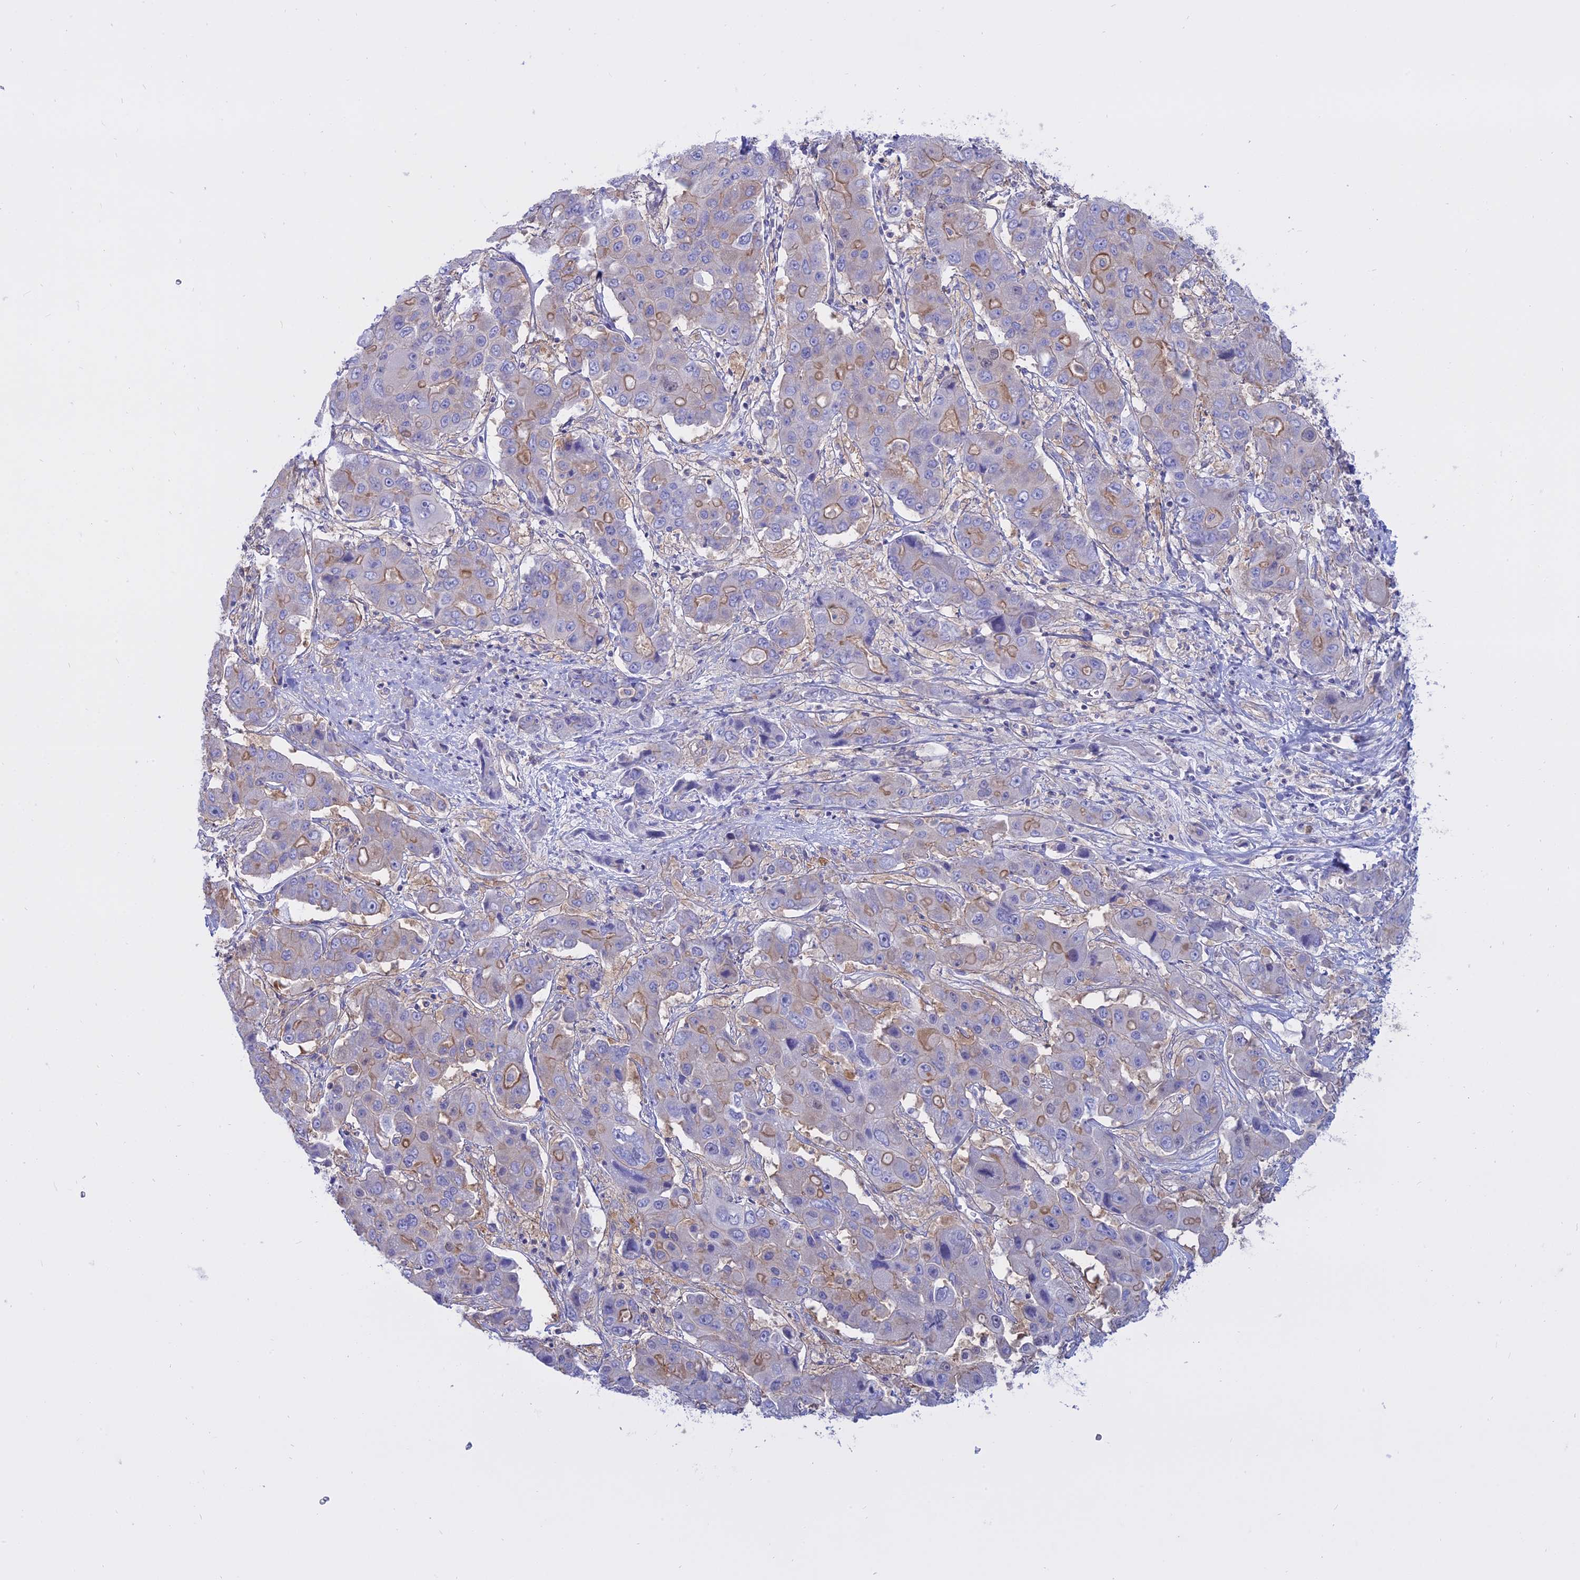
{"staining": {"intensity": "moderate", "quantity": "<25%", "location": "cytoplasmic/membranous"}, "tissue": "liver cancer", "cell_type": "Tumor cells", "image_type": "cancer", "snomed": [{"axis": "morphology", "description": "Cholangiocarcinoma"}, {"axis": "topography", "description": "Liver"}], "caption": "Immunohistochemical staining of human liver cancer (cholangiocarcinoma) reveals low levels of moderate cytoplasmic/membranous protein positivity in about <25% of tumor cells. Nuclei are stained in blue.", "gene": "AHCYL1", "patient": {"sex": "male", "age": 67}}